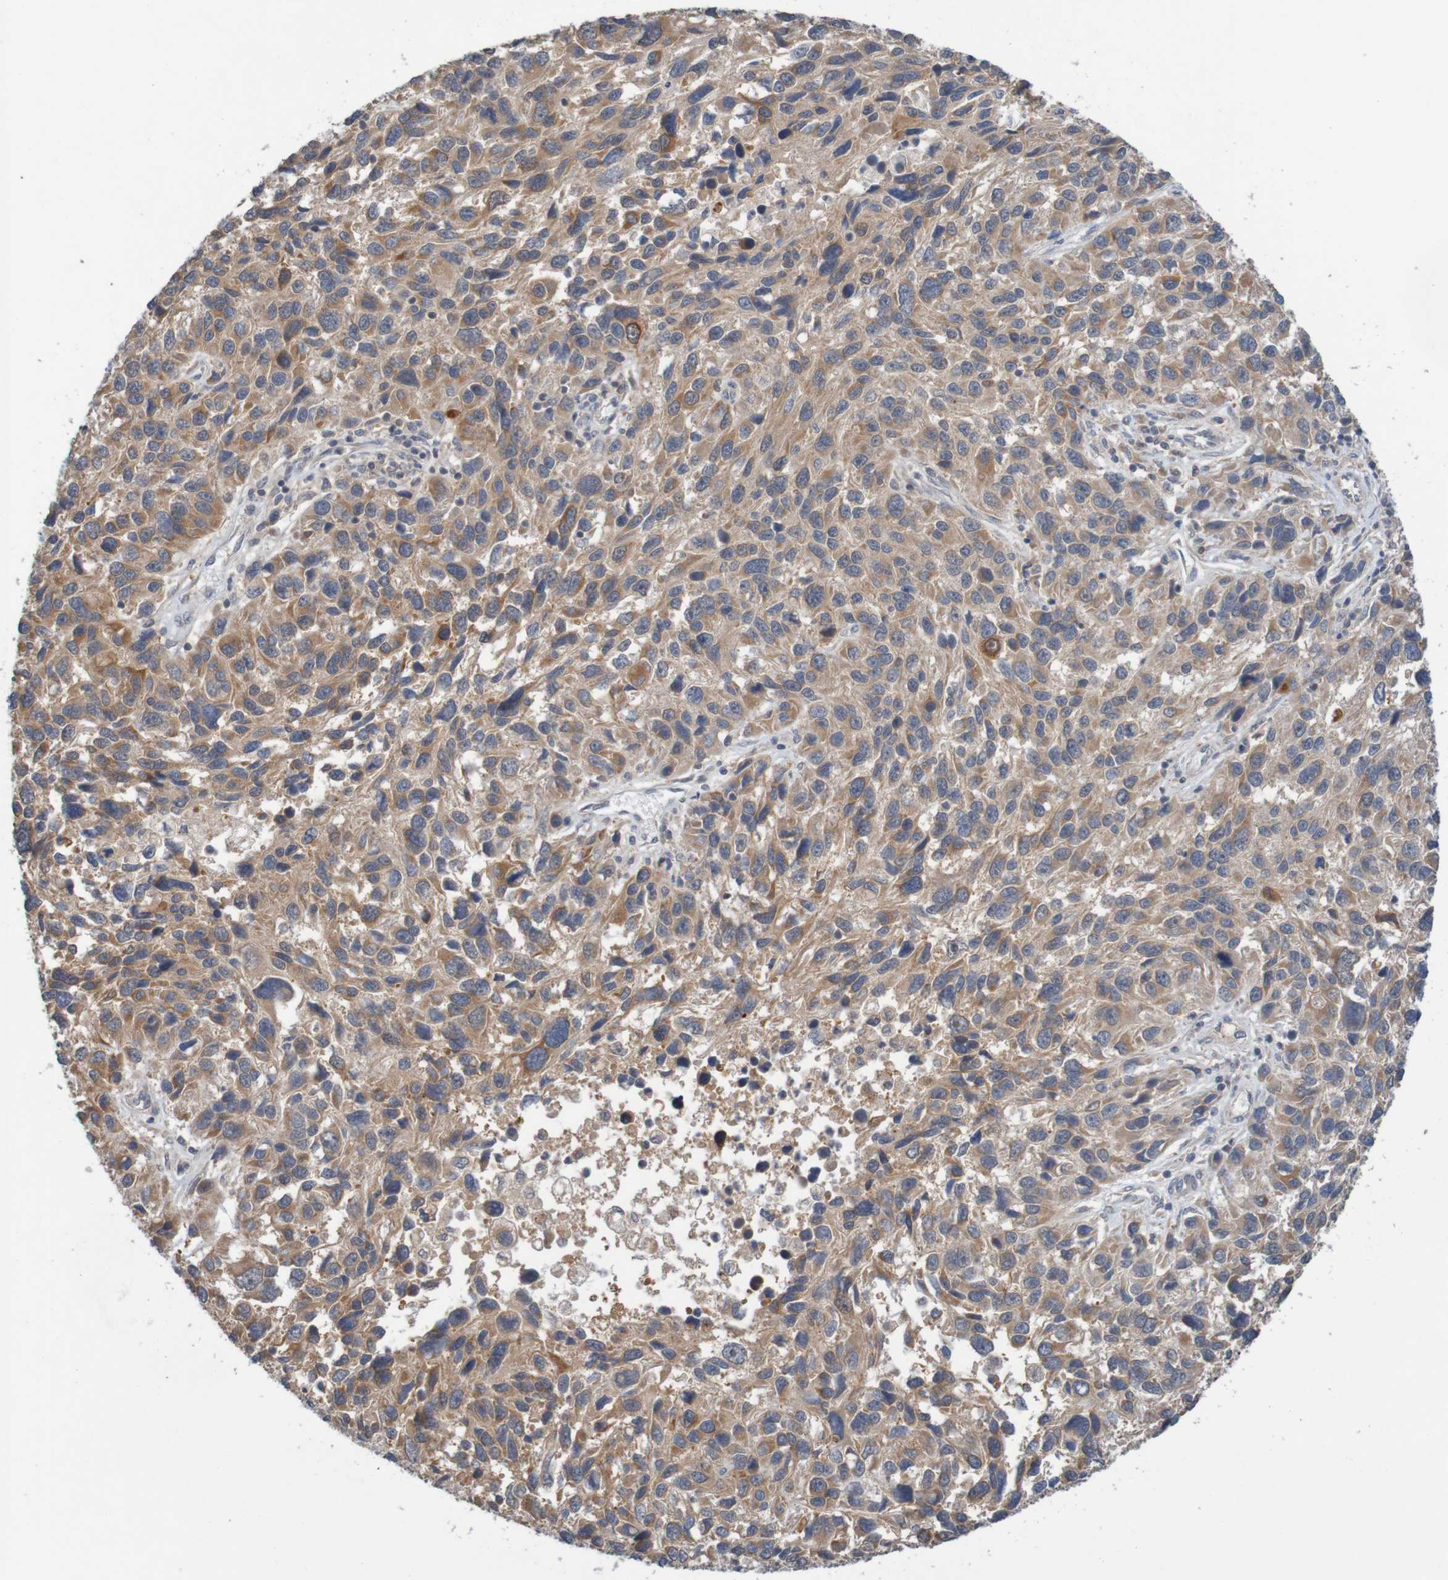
{"staining": {"intensity": "moderate", "quantity": ">75%", "location": "cytoplasmic/membranous"}, "tissue": "melanoma", "cell_type": "Tumor cells", "image_type": "cancer", "snomed": [{"axis": "morphology", "description": "Malignant melanoma, NOS"}, {"axis": "topography", "description": "Skin"}], "caption": "Melanoma was stained to show a protein in brown. There is medium levels of moderate cytoplasmic/membranous staining in about >75% of tumor cells.", "gene": "ANKK1", "patient": {"sex": "male", "age": 53}}